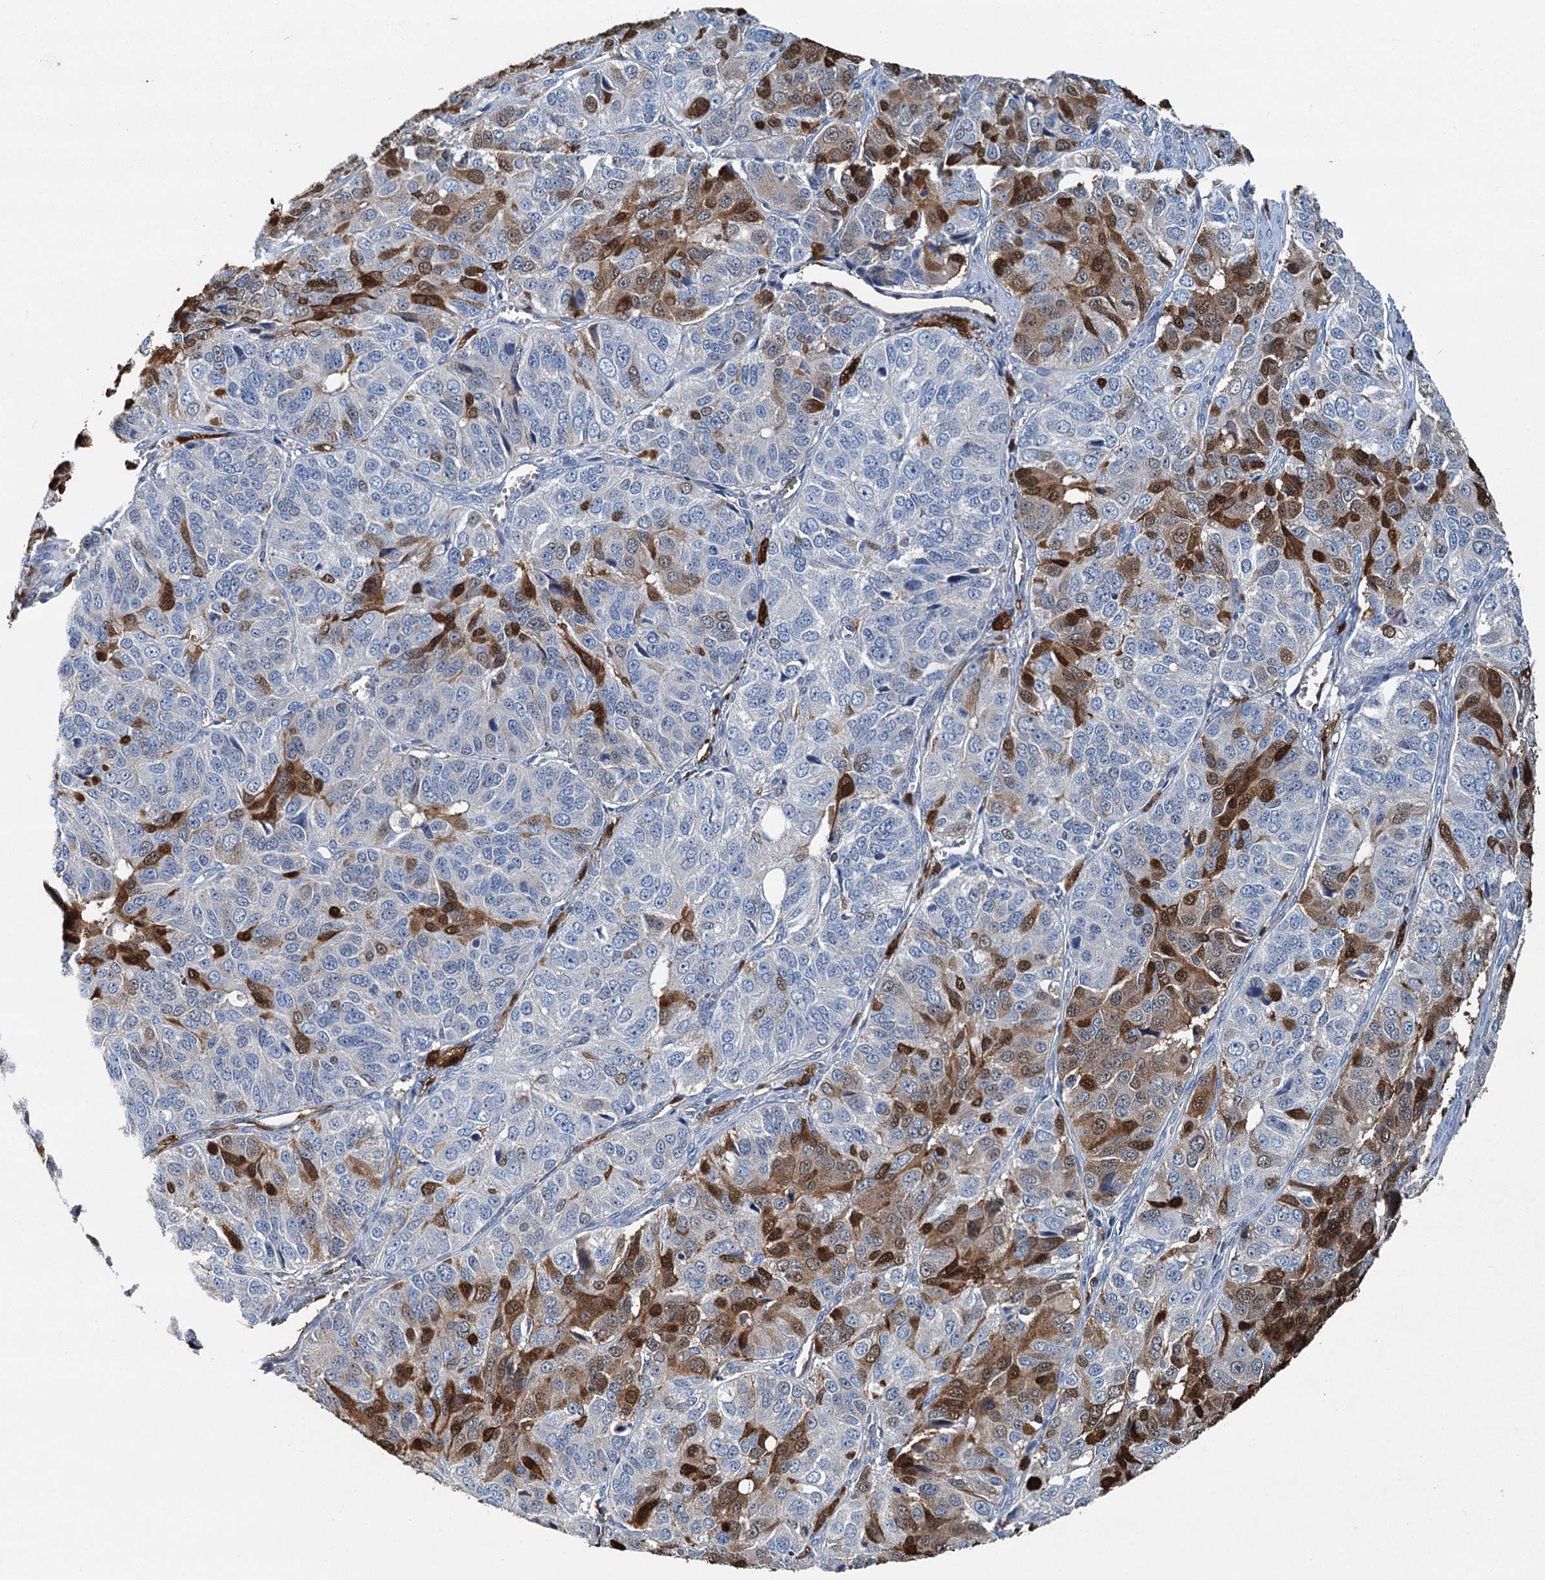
{"staining": {"intensity": "moderate", "quantity": "25%-75%", "location": "cytoplasmic/membranous,nuclear"}, "tissue": "ovarian cancer", "cell_type": "Tumor cells", "image_type": "cancer", "snomed": [{"axis": "morphology", "description": "Carcinoma, endometroid"}, {"axis": "topography", "description": "Ovary"}], "caption": "A high-resolution micrograph shows immunohistochemistry (IHC) staining of ovarian cancer, which exhibits moderate cytoplasmic/membranous and nuclear expression in about 25%-75% of tumor cells.", "gene": "S100A6", "patient": {"sex": "female", "age": 51}}